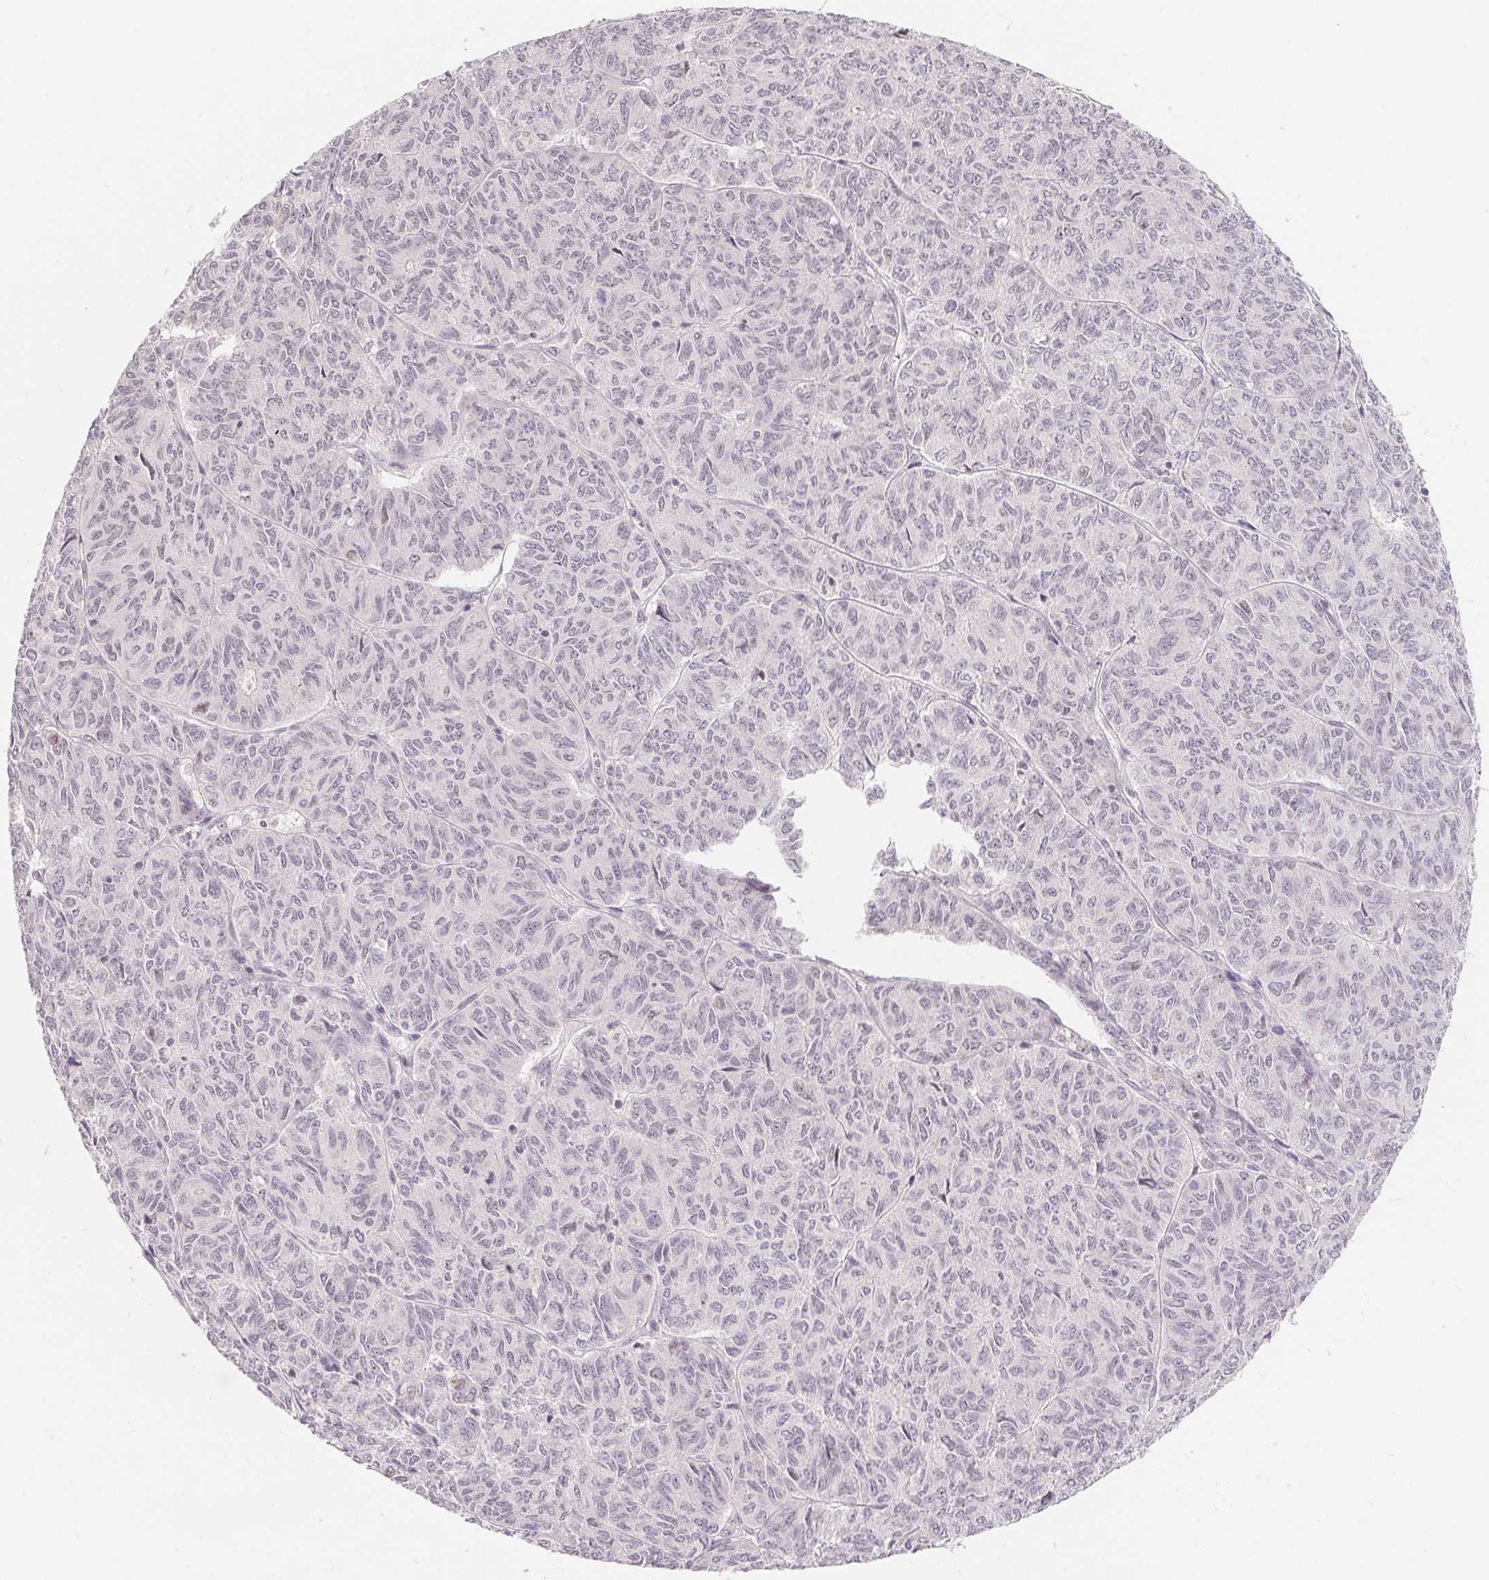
{"staining": {"intensity": "negative", "quantity": "none", "location": "none"}, "tissue": "ovarian cancer", "cell_type": "Tumor cells", "image_type": "cancer", "snomed": [{"axis": "morphology", "description": "Carcinoma, endometroid"}, {"axis": "topography", "description": "Ovary"}], "caption": "This is an immunohistochemistry photomicrograph of human ovarian endometroid carcinoma. There is no staining in tumor cells.", "gene": "LCA5L", "patient": {"sex": "female", "age": 80}}